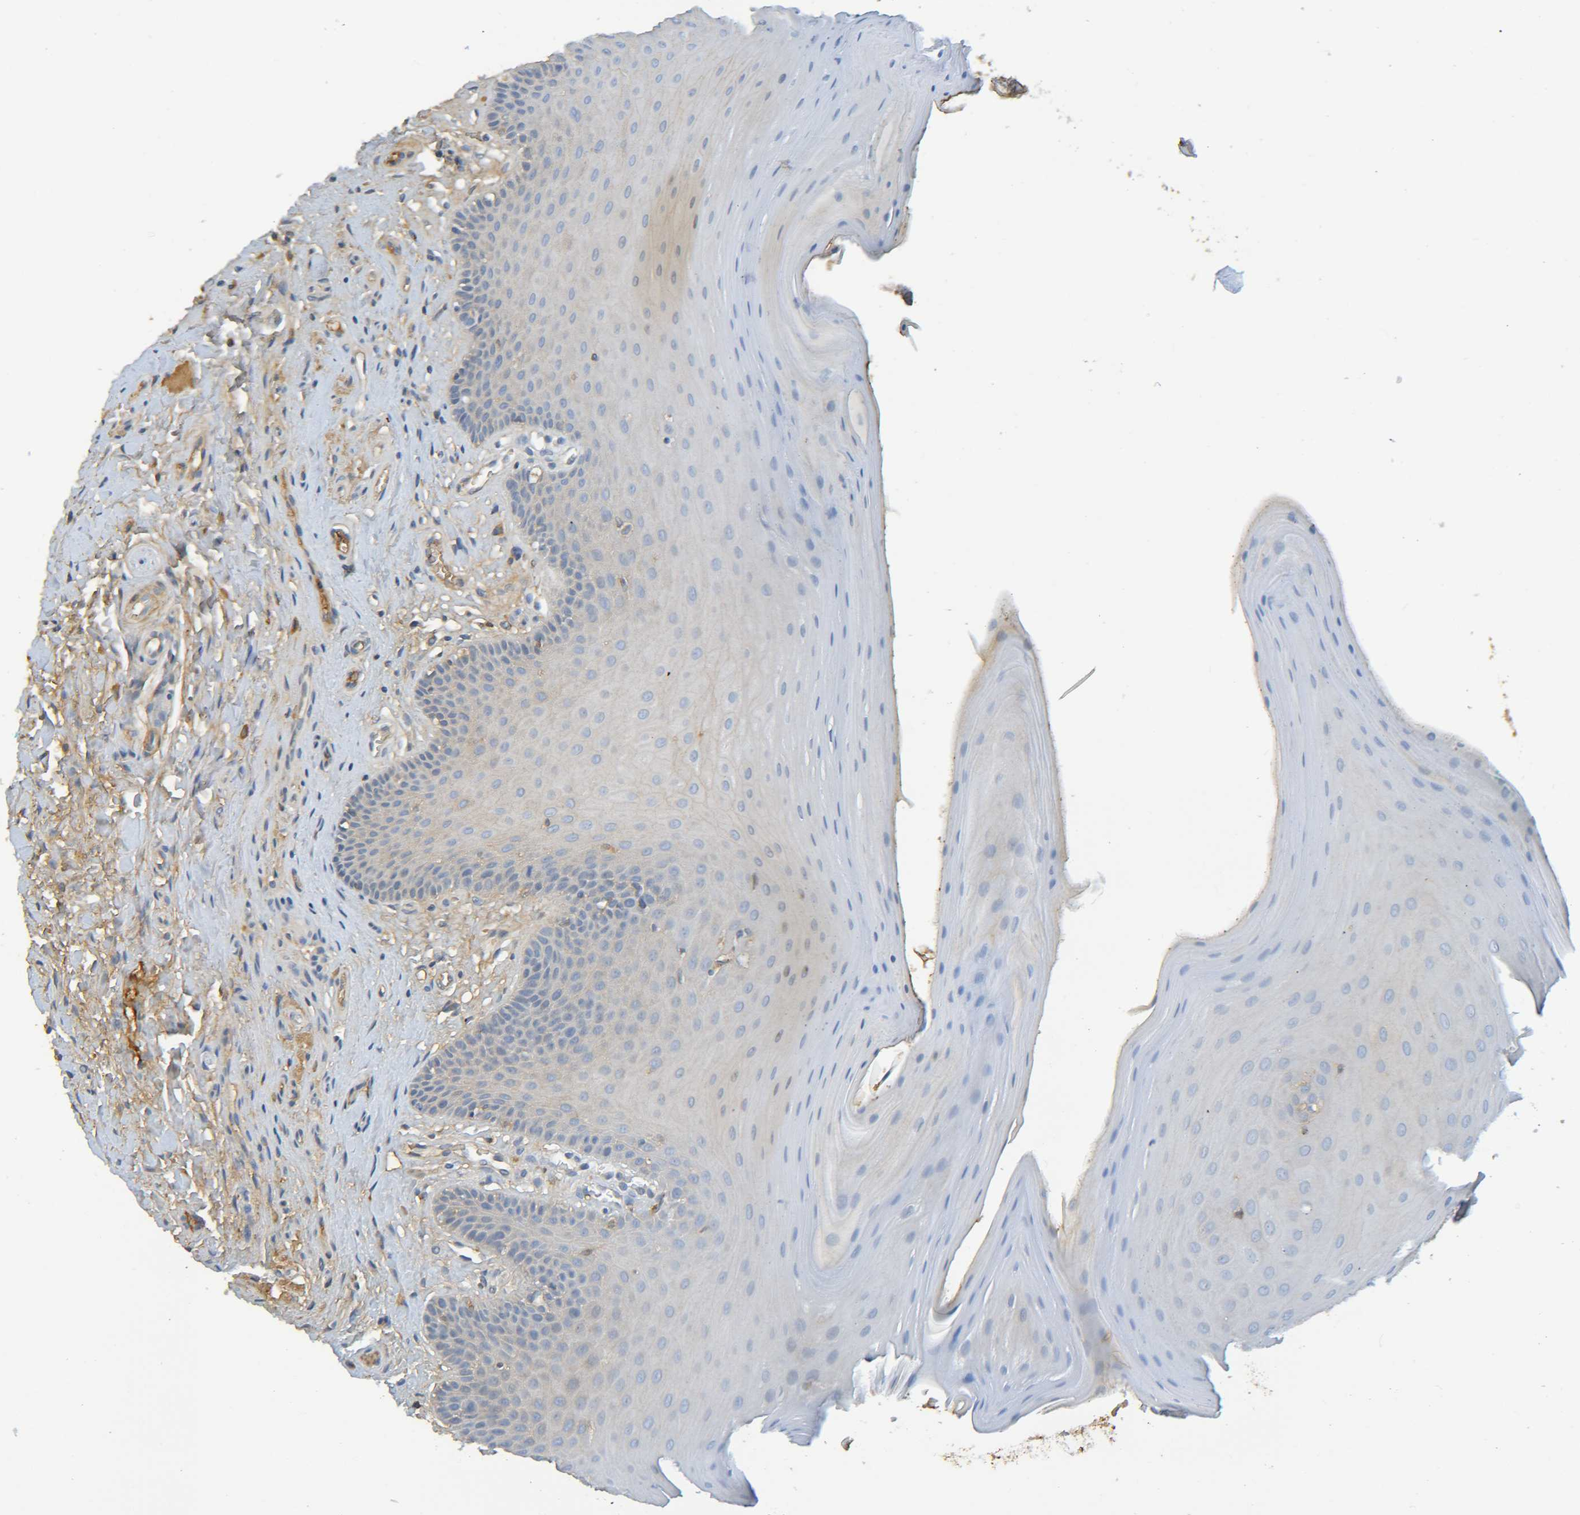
{"staining": {"intensity": "moderate", "quantity": "<25%", "location": "cytoplasmic/membranous"}, "tissue": "oral mucosa", "cell_type": "Squamous epithelial cells", "image_type": "normal", "snomed": [{"axis": "morphology", "description": "Normal tissue, NOS"}, {"axis": "topography", "description": "Skeletal muscle"}, {"axis": "topography", "description": "Oral tissue"}], "caption": "This is a photomicrograph of immunohistochemistry (IHC) staining of benign oral mucosa, which shows moderate positivity in the cytoplasmic/membranous of squamous epithelial cells.", "gene": "C1QA", "patient": {"sex": "male", "age": 58}}